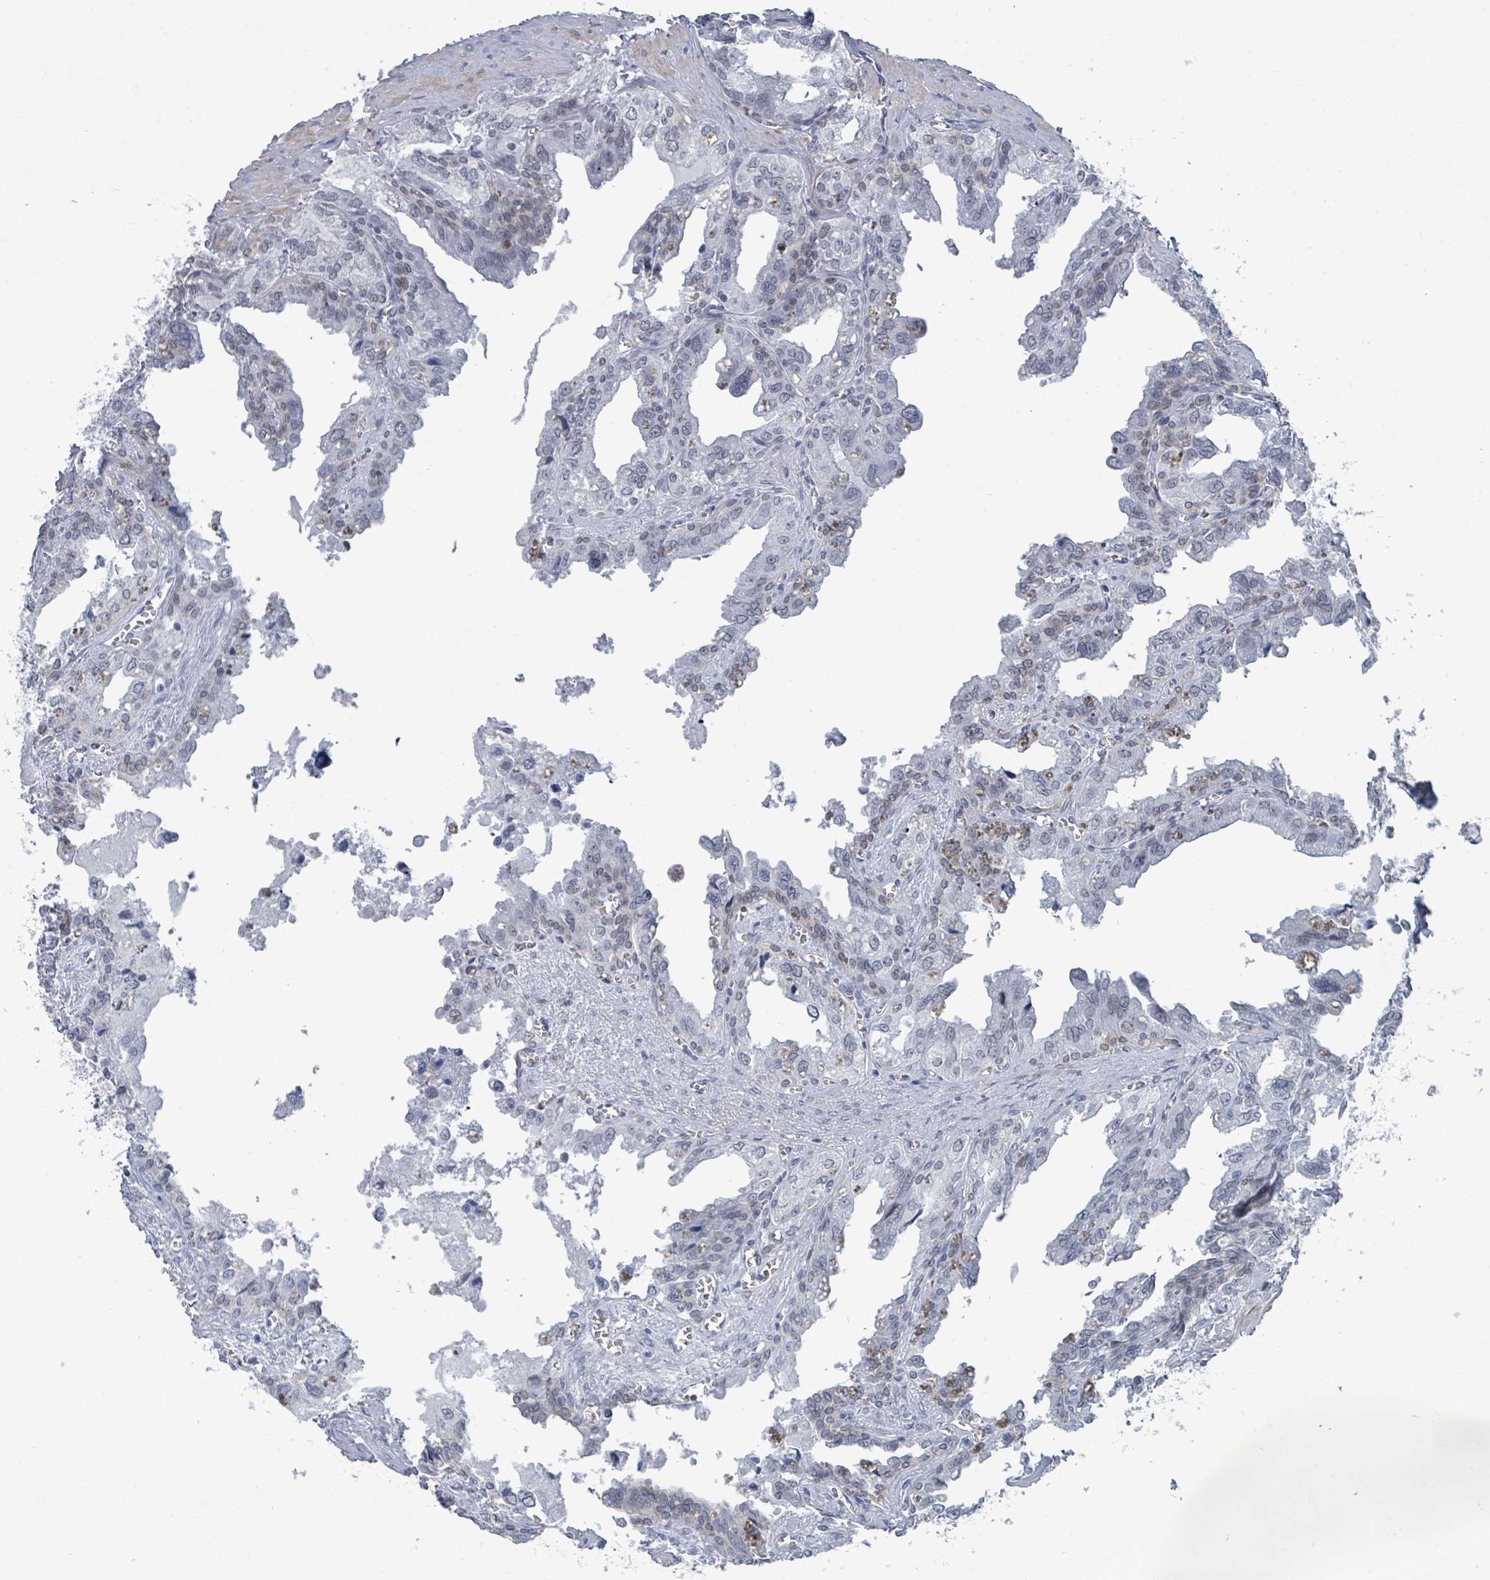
{"staining": {"intensity": "weak", "quantity": "<25%", "location": "cytoplasmic/membranous,nuclear"}, "tissue": "seminal vesicle", "cell_type": "Glandular cells", "image_type": "normal", "snomed": [{"axis": "morphology", "description": "Normal tissue, NOS"}, {"axis": "topography", "description": "Seminal veicle"}], "caption": "IHC micrograph of unremarkable human seminal vesicle stained for a protein (brown), which shows no expression in glandular cells. The staining was performed using DAB to visualize the protein expression in brown, while the nuclei were stained in blue with hematoxylin (Magnification: 20x).", "gene": "CT45A10", "patient": {"sex": "male", "age": 67}}